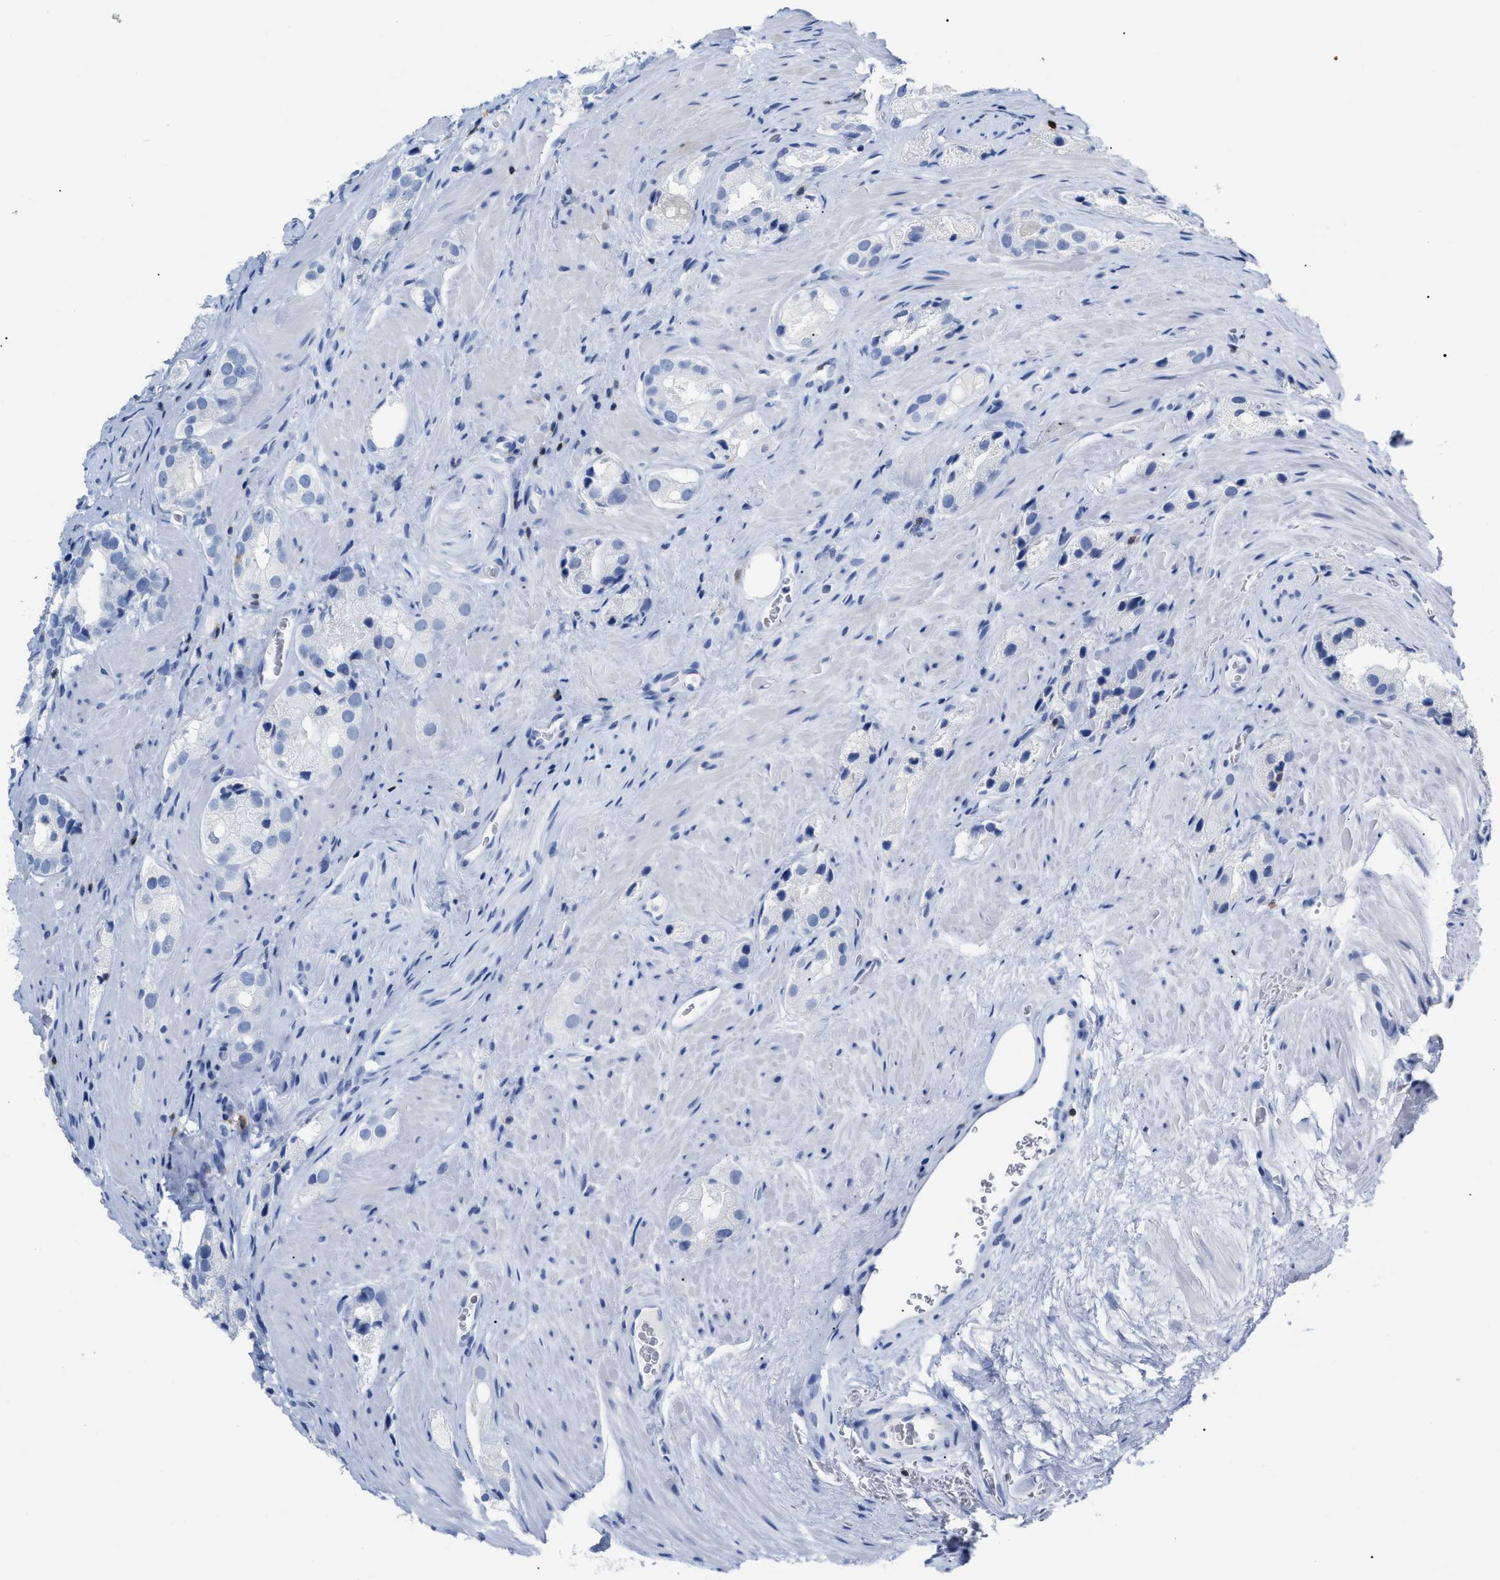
{"staining": {"intensity": "negative", "quantity": "none", "location": "none"}, "tissue": "prostate cancer", "cell_type": "Tumor cells", "image_type": "cancer", "snomed": [{"axis": "morphology", "description": "Adenocarcinoma, High grade"}, {"axis": "topography", "description": "Prostate"}], "caption": "This is a micrograph of IHC staining of prostate cancer (adenocarcinoma (high-grade)), which shows no positivity in tumor cells.", "gene": "CD5", "patient": {"sex": "male", "age": 63}}